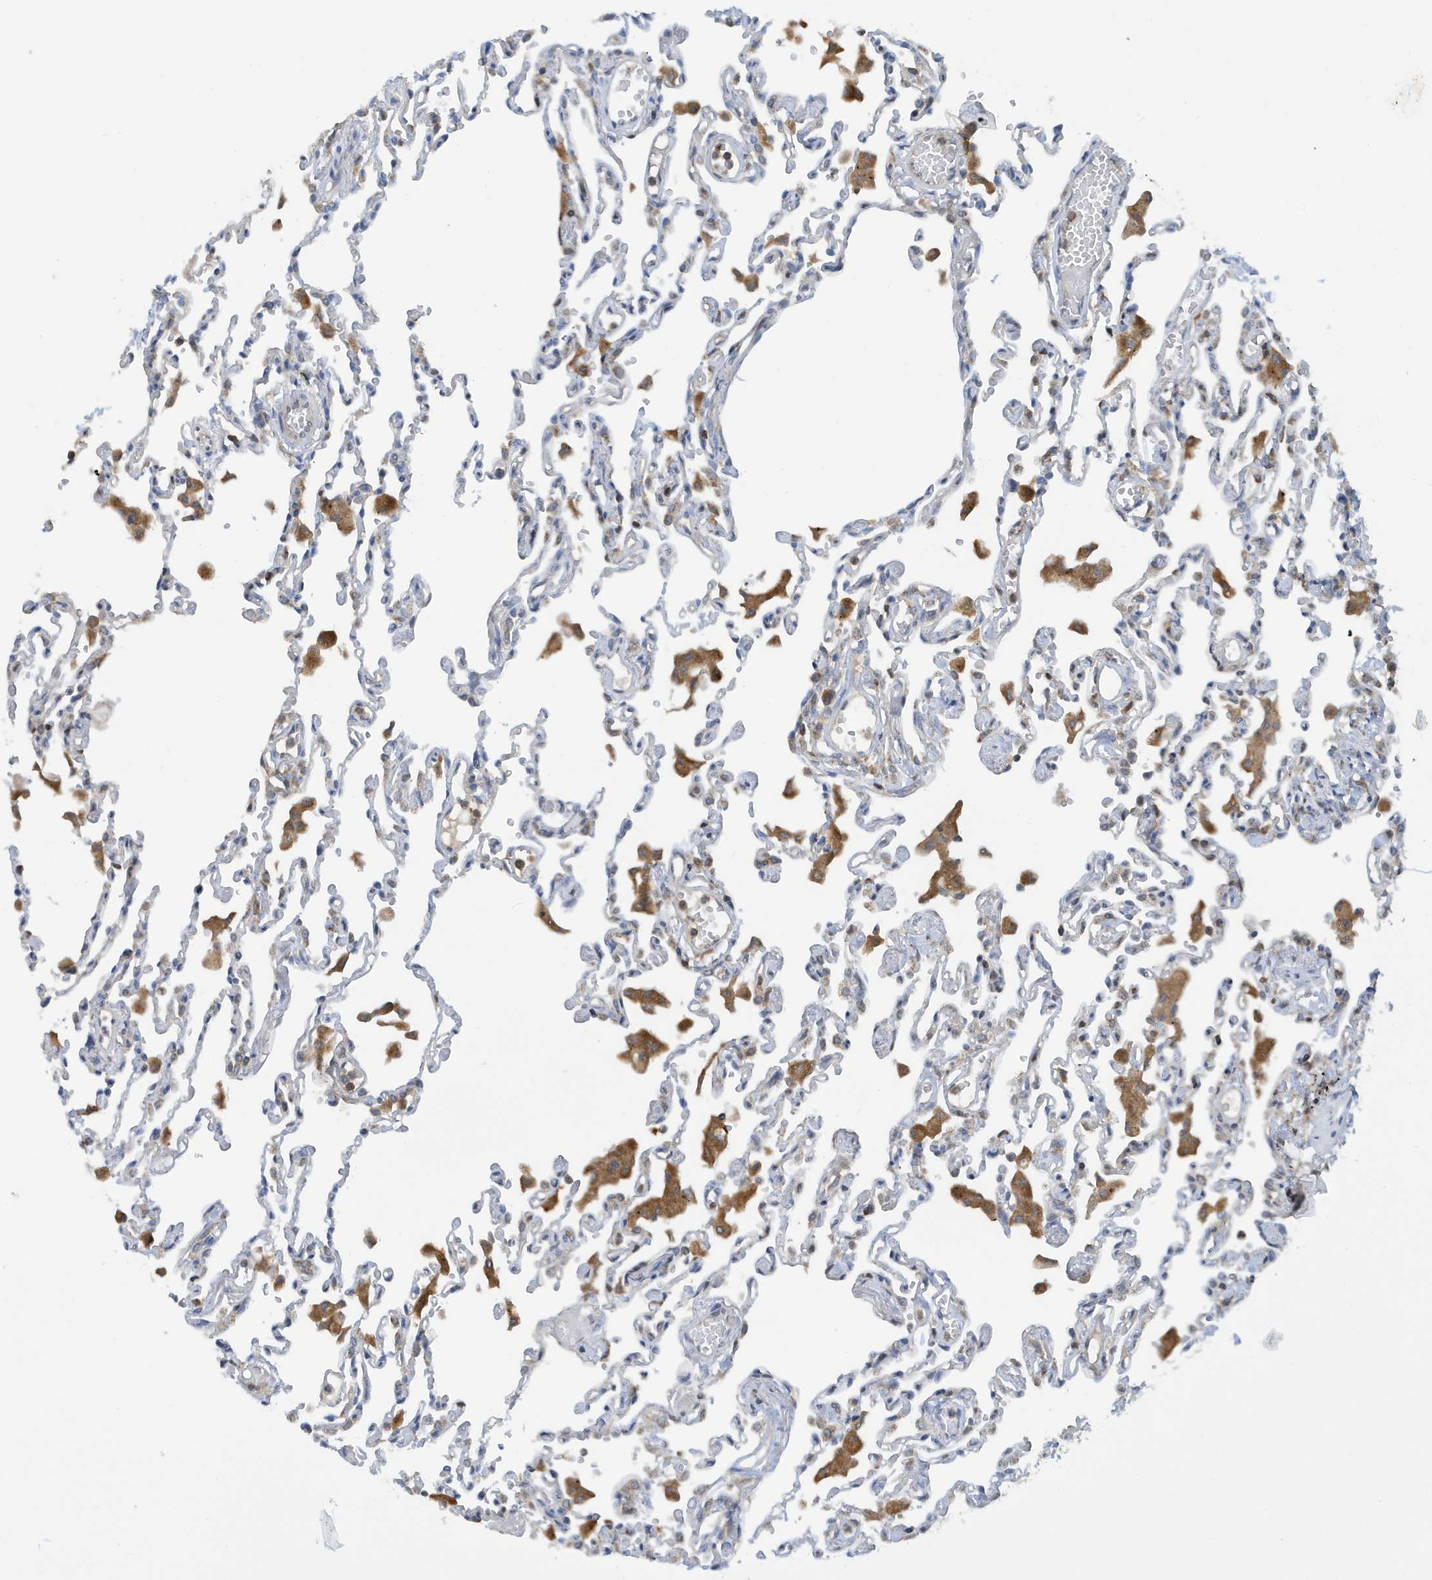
{"staining": {"intensity": "negative", "quantity": "none", "location": "none"}, "tissue": "lung", "cell_type": "Alveolar cells", "image_type": "normal", "snomed": [{"axis": "morphology", "description": "Normal tissue, NOS"}, {"axis": "topography", "description": "Bronchus"}, {"axis": "topography", "description": "Lung"}], "caption": "There is no significant positivity in alveolar cells of lung. (DAB immunohistochemistry (IHC) with hematoxylin counter stain).", "gene": "NSUN3", "patient": {"sex": "female", "age": 49}}